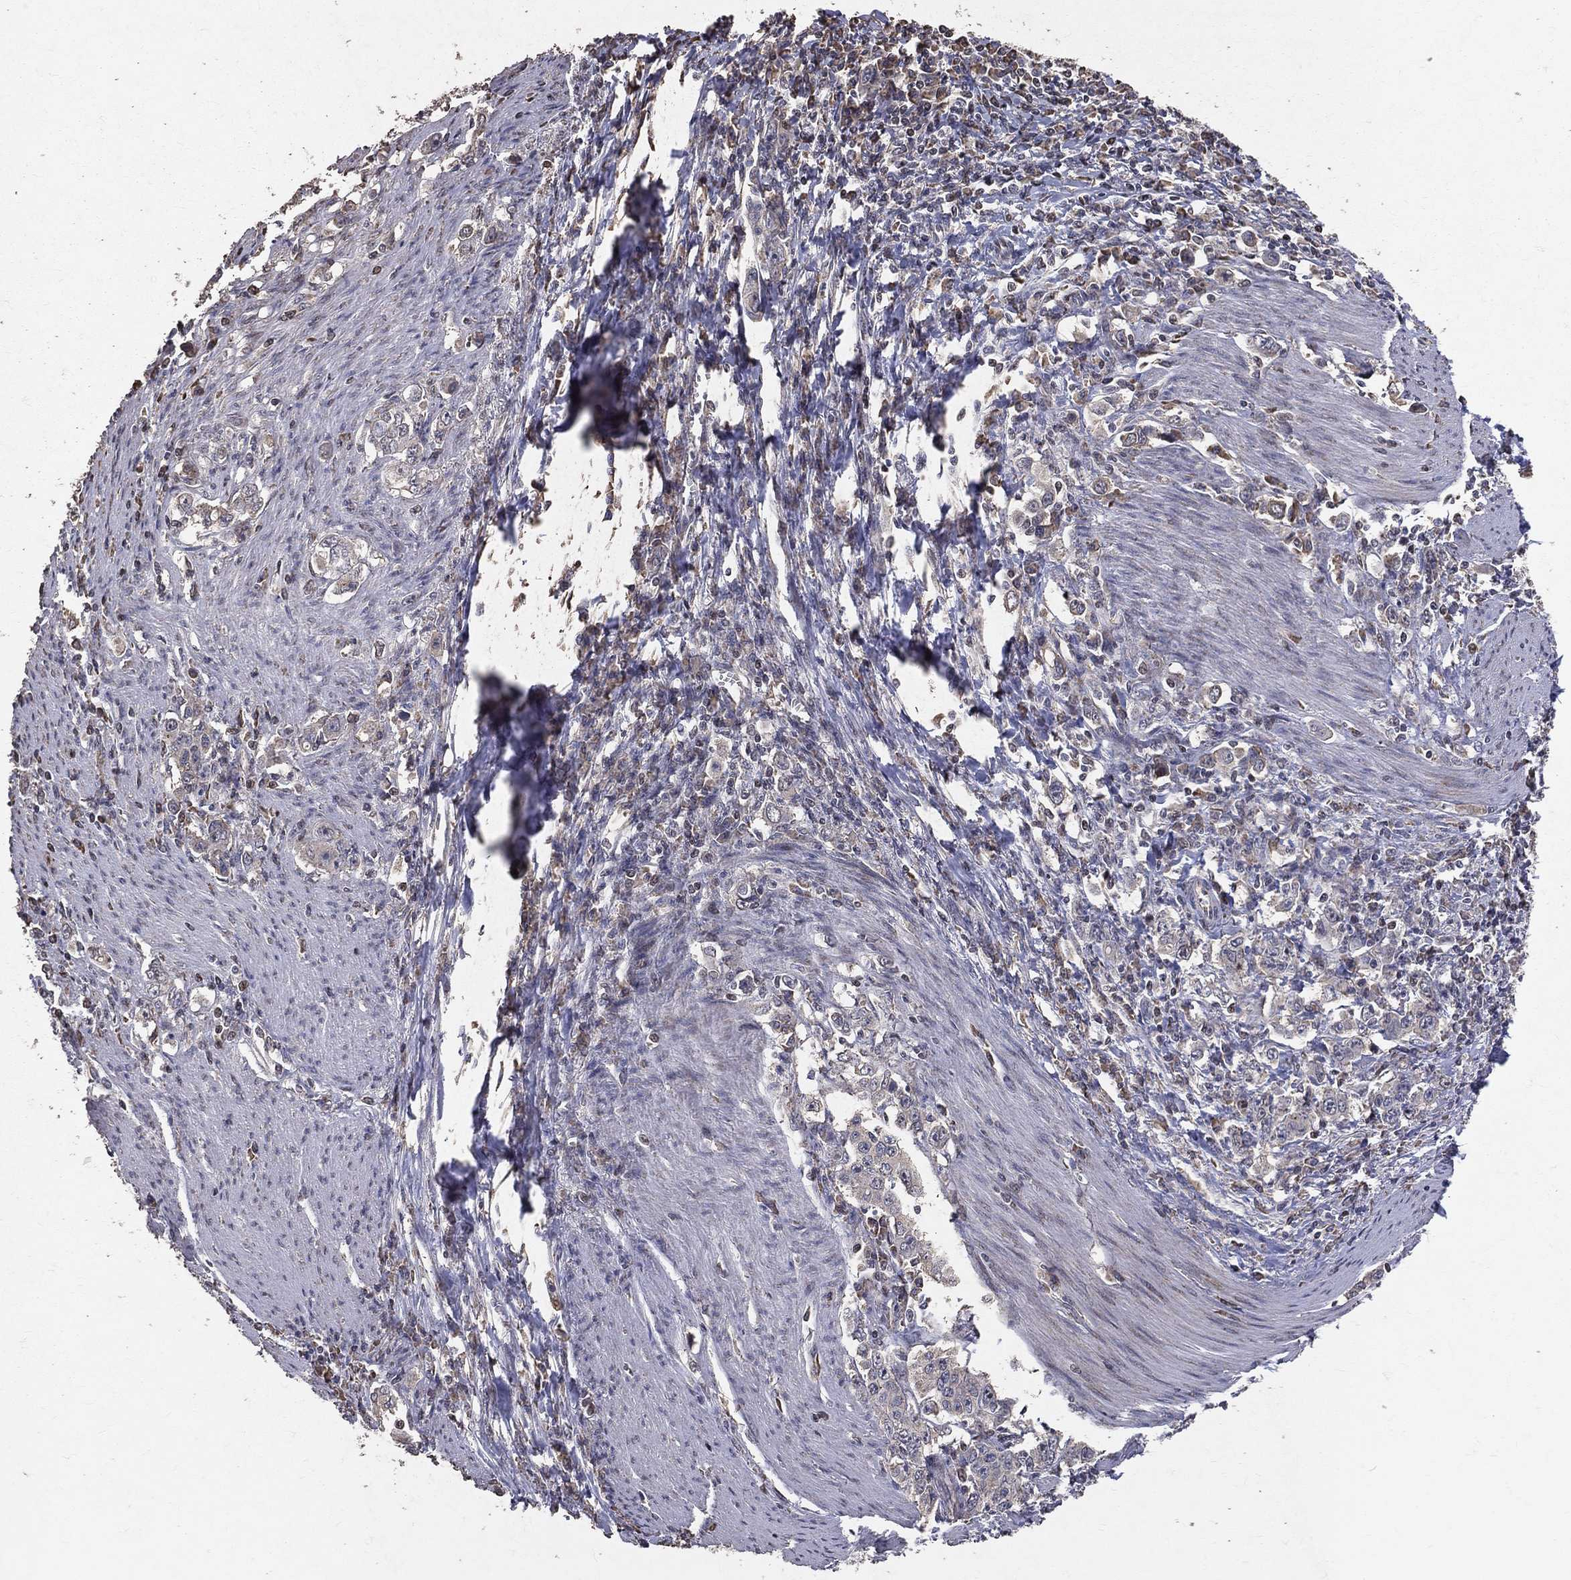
{"staining": {"intensity": "negative", "quantity": "none", "location": "none"}, "tissue": "stomach cancer", "cell_type": "Tumor cells", "image_type": "cancer", "snomed": [{"axis": "morphology", "description": "Adenocarcinoma, NOS"}, {"axis": "topography", "description": "Stomach, lower"}], "caption": "Immunohistochemical staining of human stomach adenocarcinoma exhibits no significant expression in tumor cells.", "gene": "LY6K", "patient": {"sex": "female", "age": 72}}